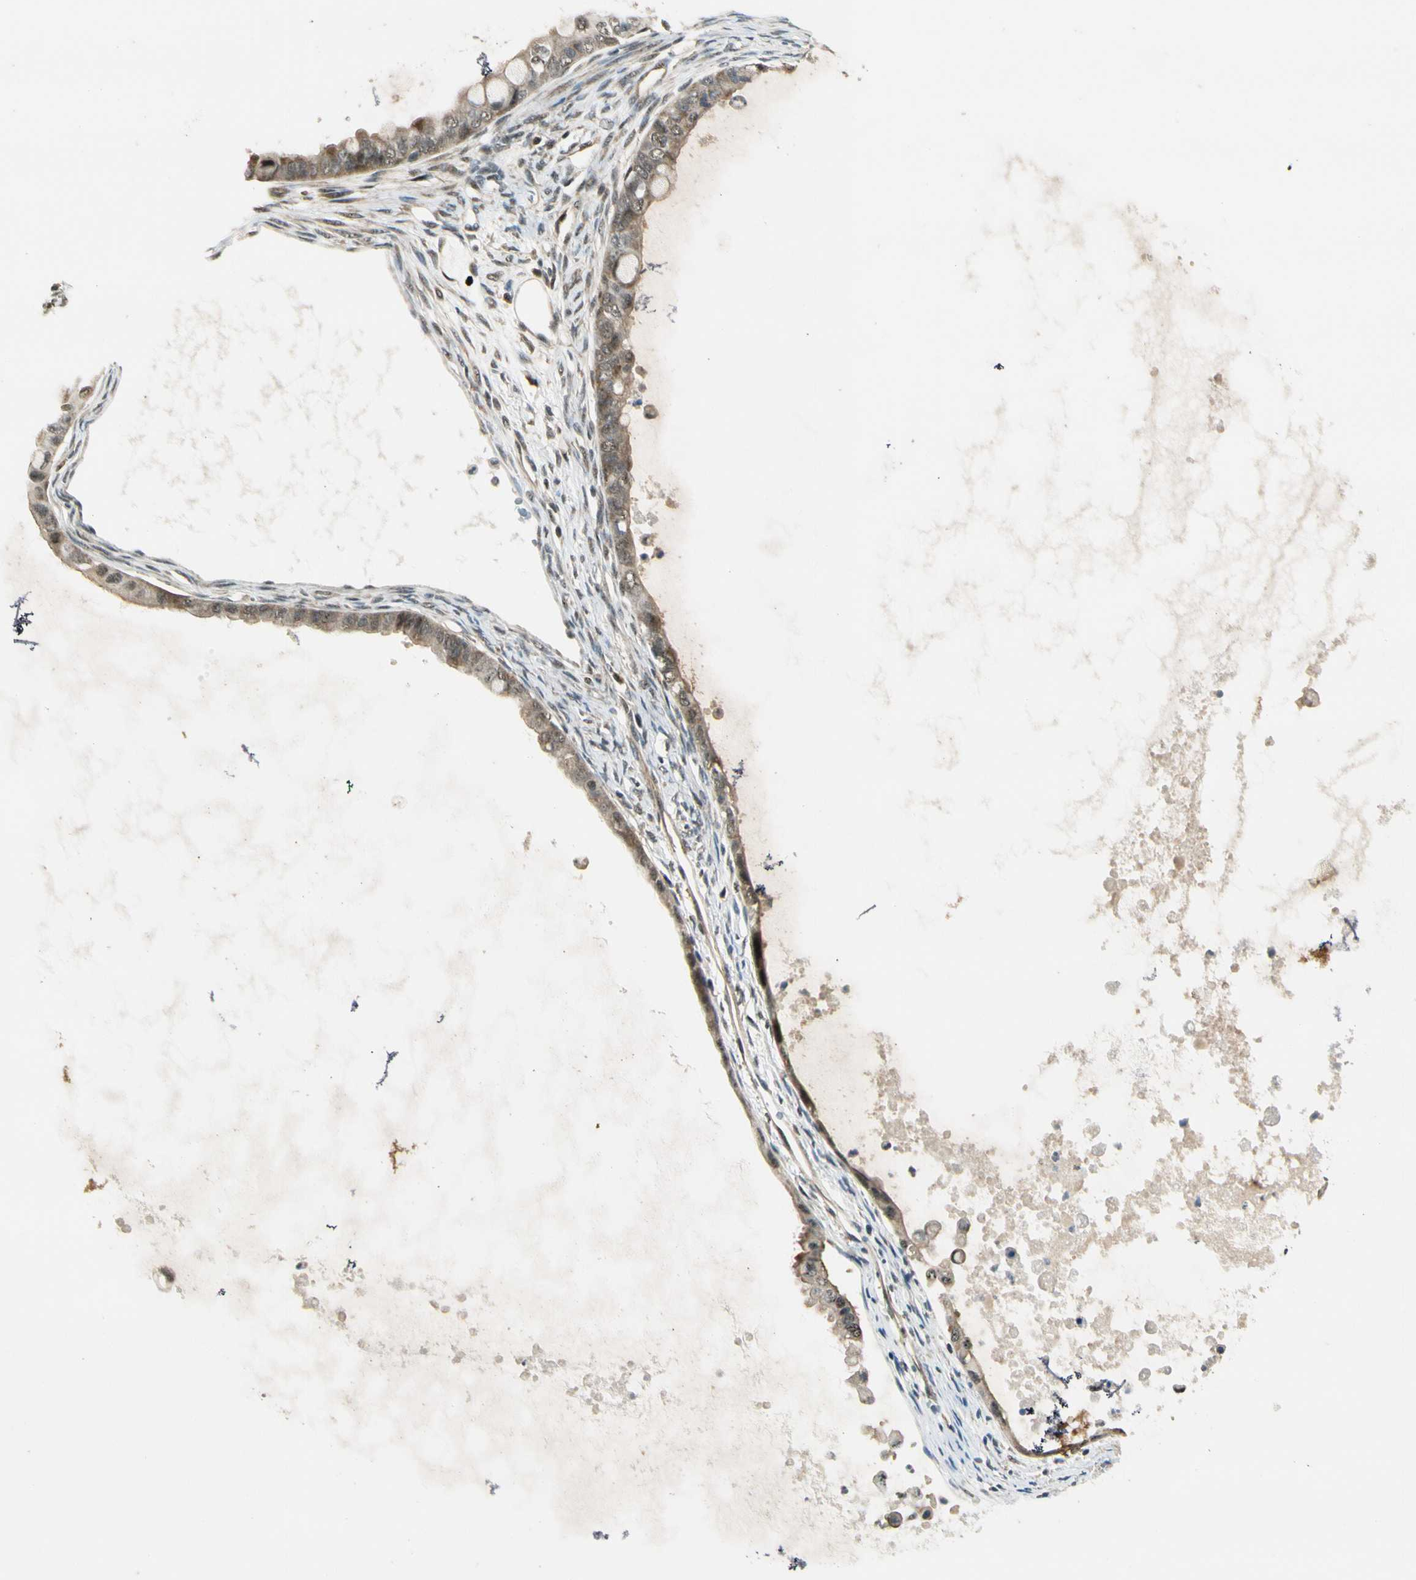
{"staining": {"intensity": "weak", "quantity": ">75%", "location": "cytoplasmic/membranous"}, "tissue": "ovarian cancer", "cell_type": "Tumor cells", "image_type": "cancer", "snomed": [{"axis": "morphology", "description": "Cystadenocarcinoma, mucinous, NOS"}, {"axis": "topography", "description": "Ovary"}], "caption": "Mucinous cystadenocarcinoma (ovarian) tissue displays weak cytoplasmic/membranous expression in about >75% of tumor cells", "gene": "MCPH1", "patient": {"sex": "female", "age": 80}}